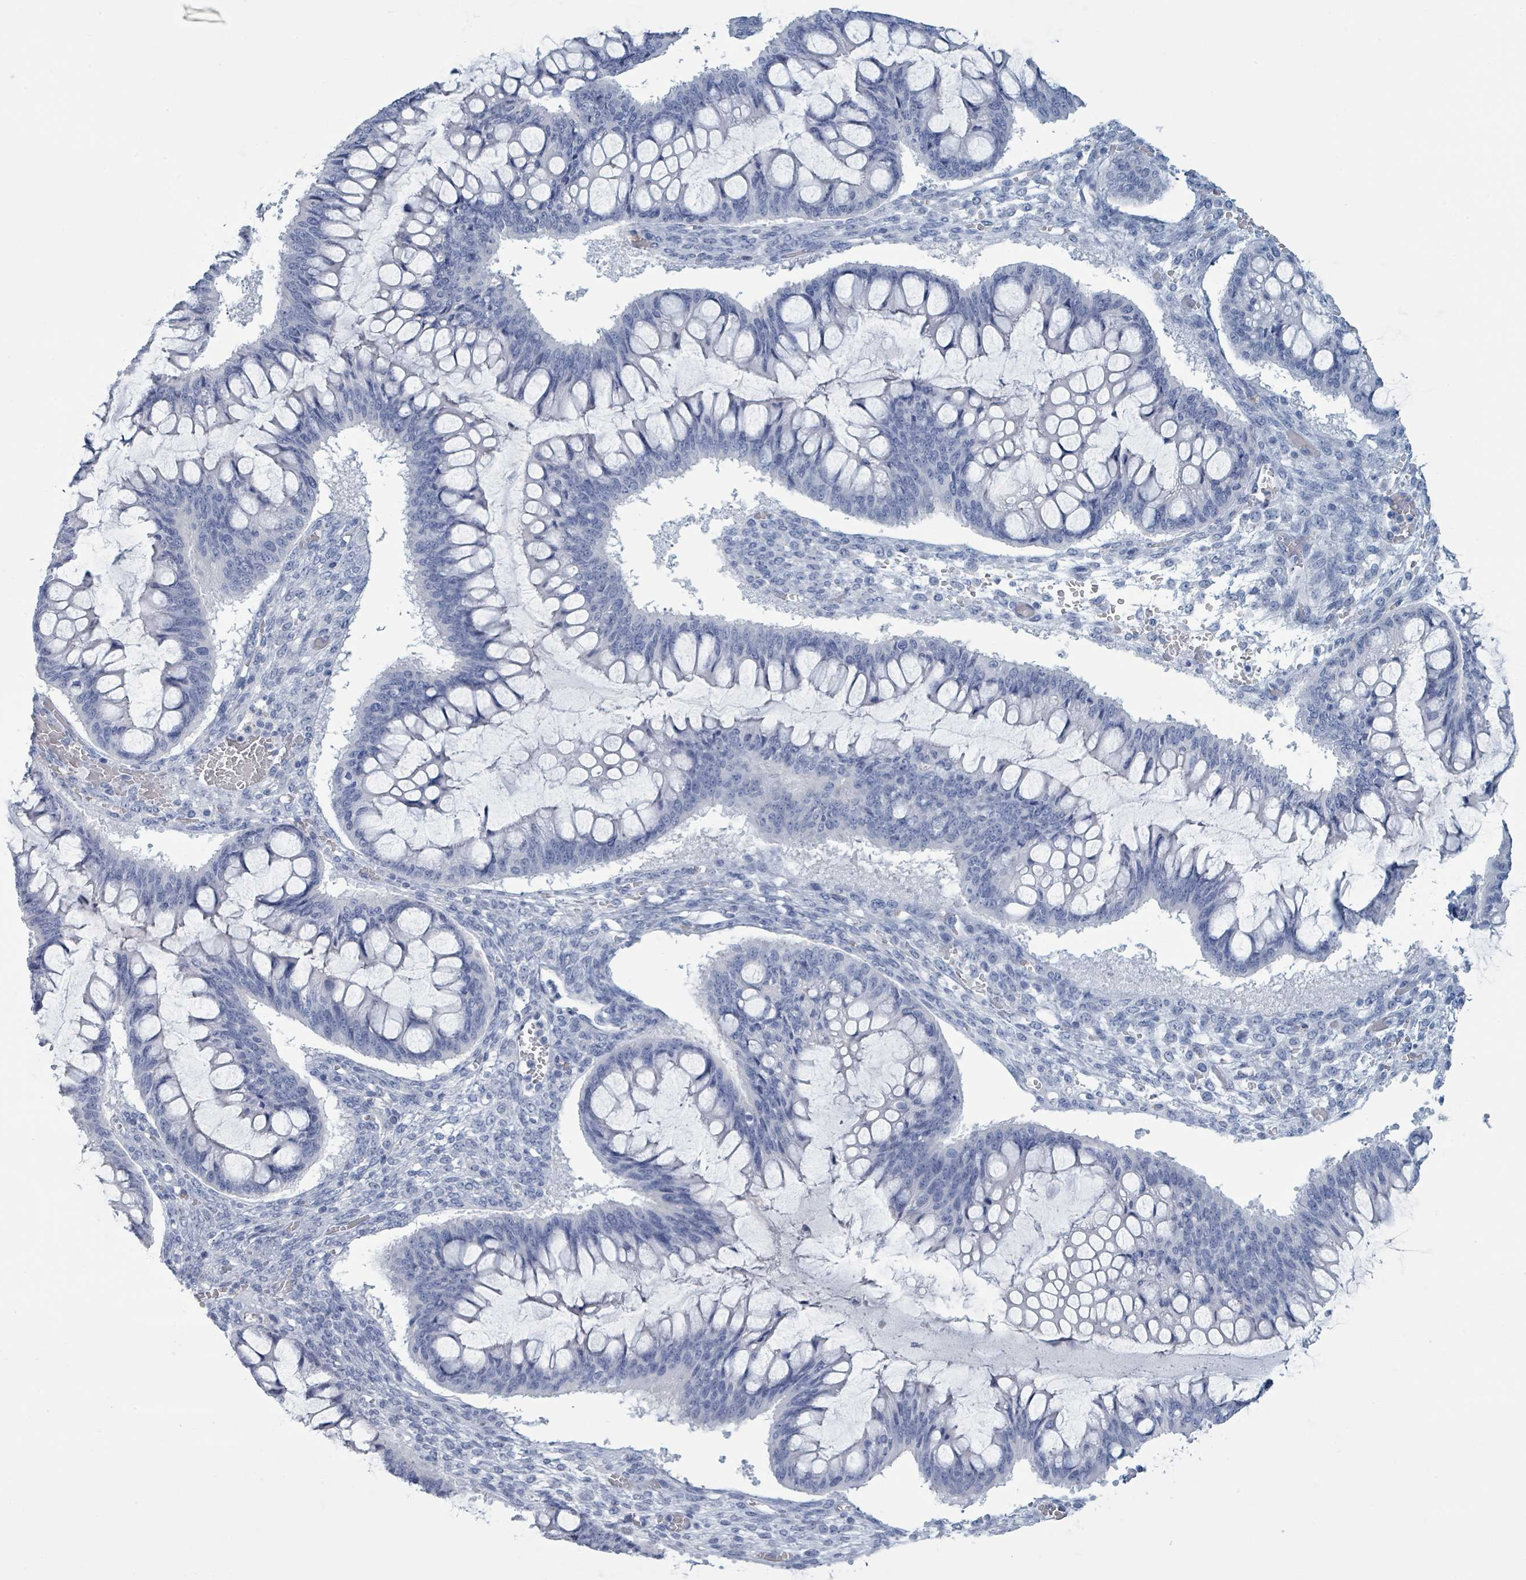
{"staining": {"intensity": "negative", "quantity": "none", "location": "none"}, "tissue": "ovarian cancer", "cell_type": "Tumor cells", "image_type": "cancer", "snomed": [{"axis": "morphology", "description": "Cystadenocarcinoma, mucinous, NOS"}, {"axis": "topography", "description": "Ovary"}], "caption": "DAB (3,3'-diaminobenzidine) immunohistochemical staining of ovarian cancer (mucinous cystadenocarcinoma) demonstrates no significant staining in tumor cells.", "gene": "VPS13D", "patient": {"sex": "female", "age": 73}}